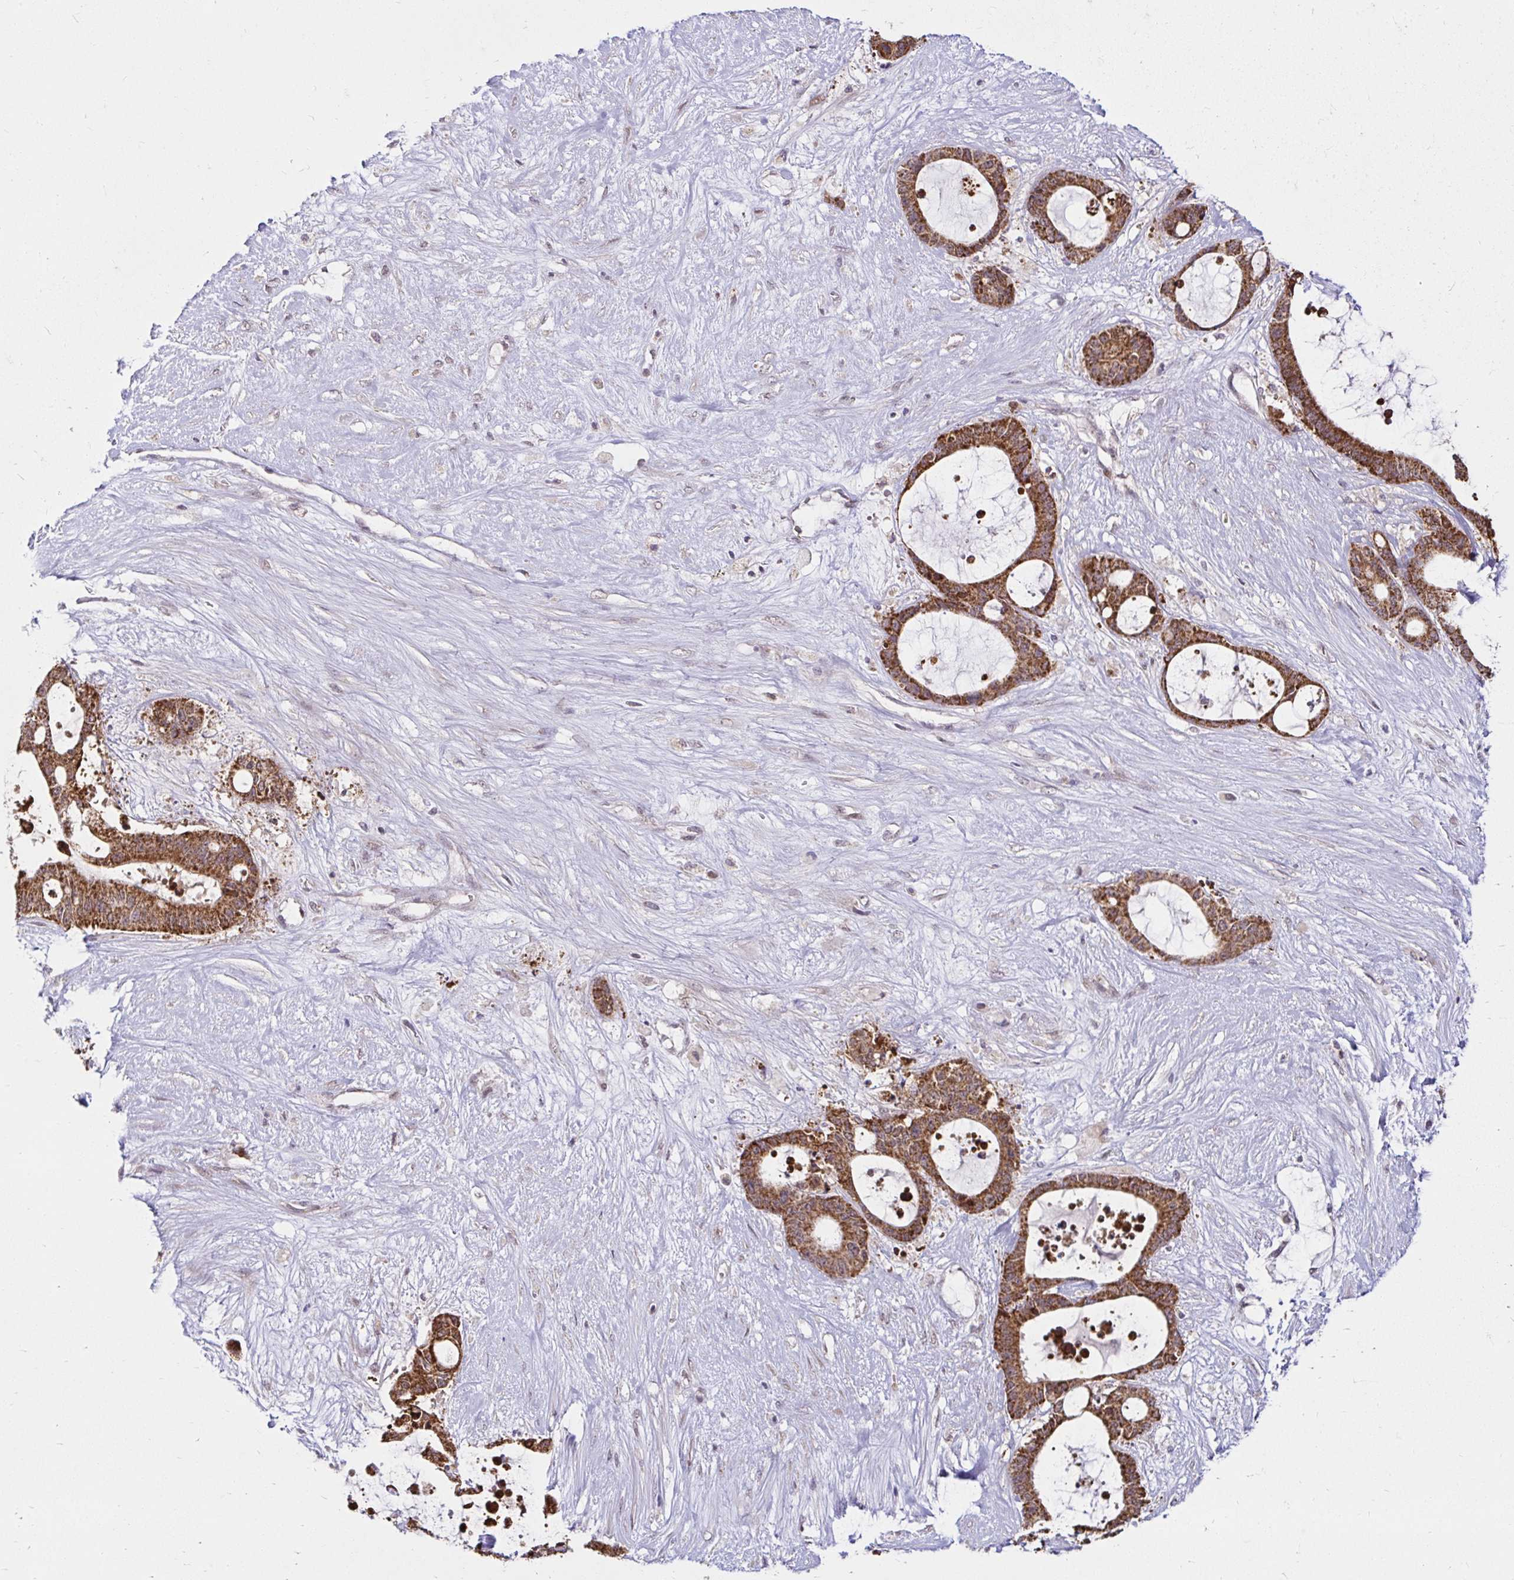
{"staining": {"intensity": "strong", "quantity": ">75%", "location": "cytoplasmic/membranous"}, "tissue": "liver cancer", "cell_type": "Tumor cells", "image_type": "cancer", "snomed": [{"axis": "morphology", "description": "Normal tissue, NOS"}, {"axis": "morphology", "description": "Cholangiocarcinoma"}, {"axis": "topography", "description": "Liver"}, {"axis": "topography", "description": "Peripheral nerve tissue"}], "caption": "Immunohistochemical staining of human liver cancer (cholangiocarcinoma) reveals high levels of strong cytoplasmic/membranous protein positivity in approximately >75% of tumor cells.", "gene": "TIMM50", "patient": {"sex": "female", "age": 73}}